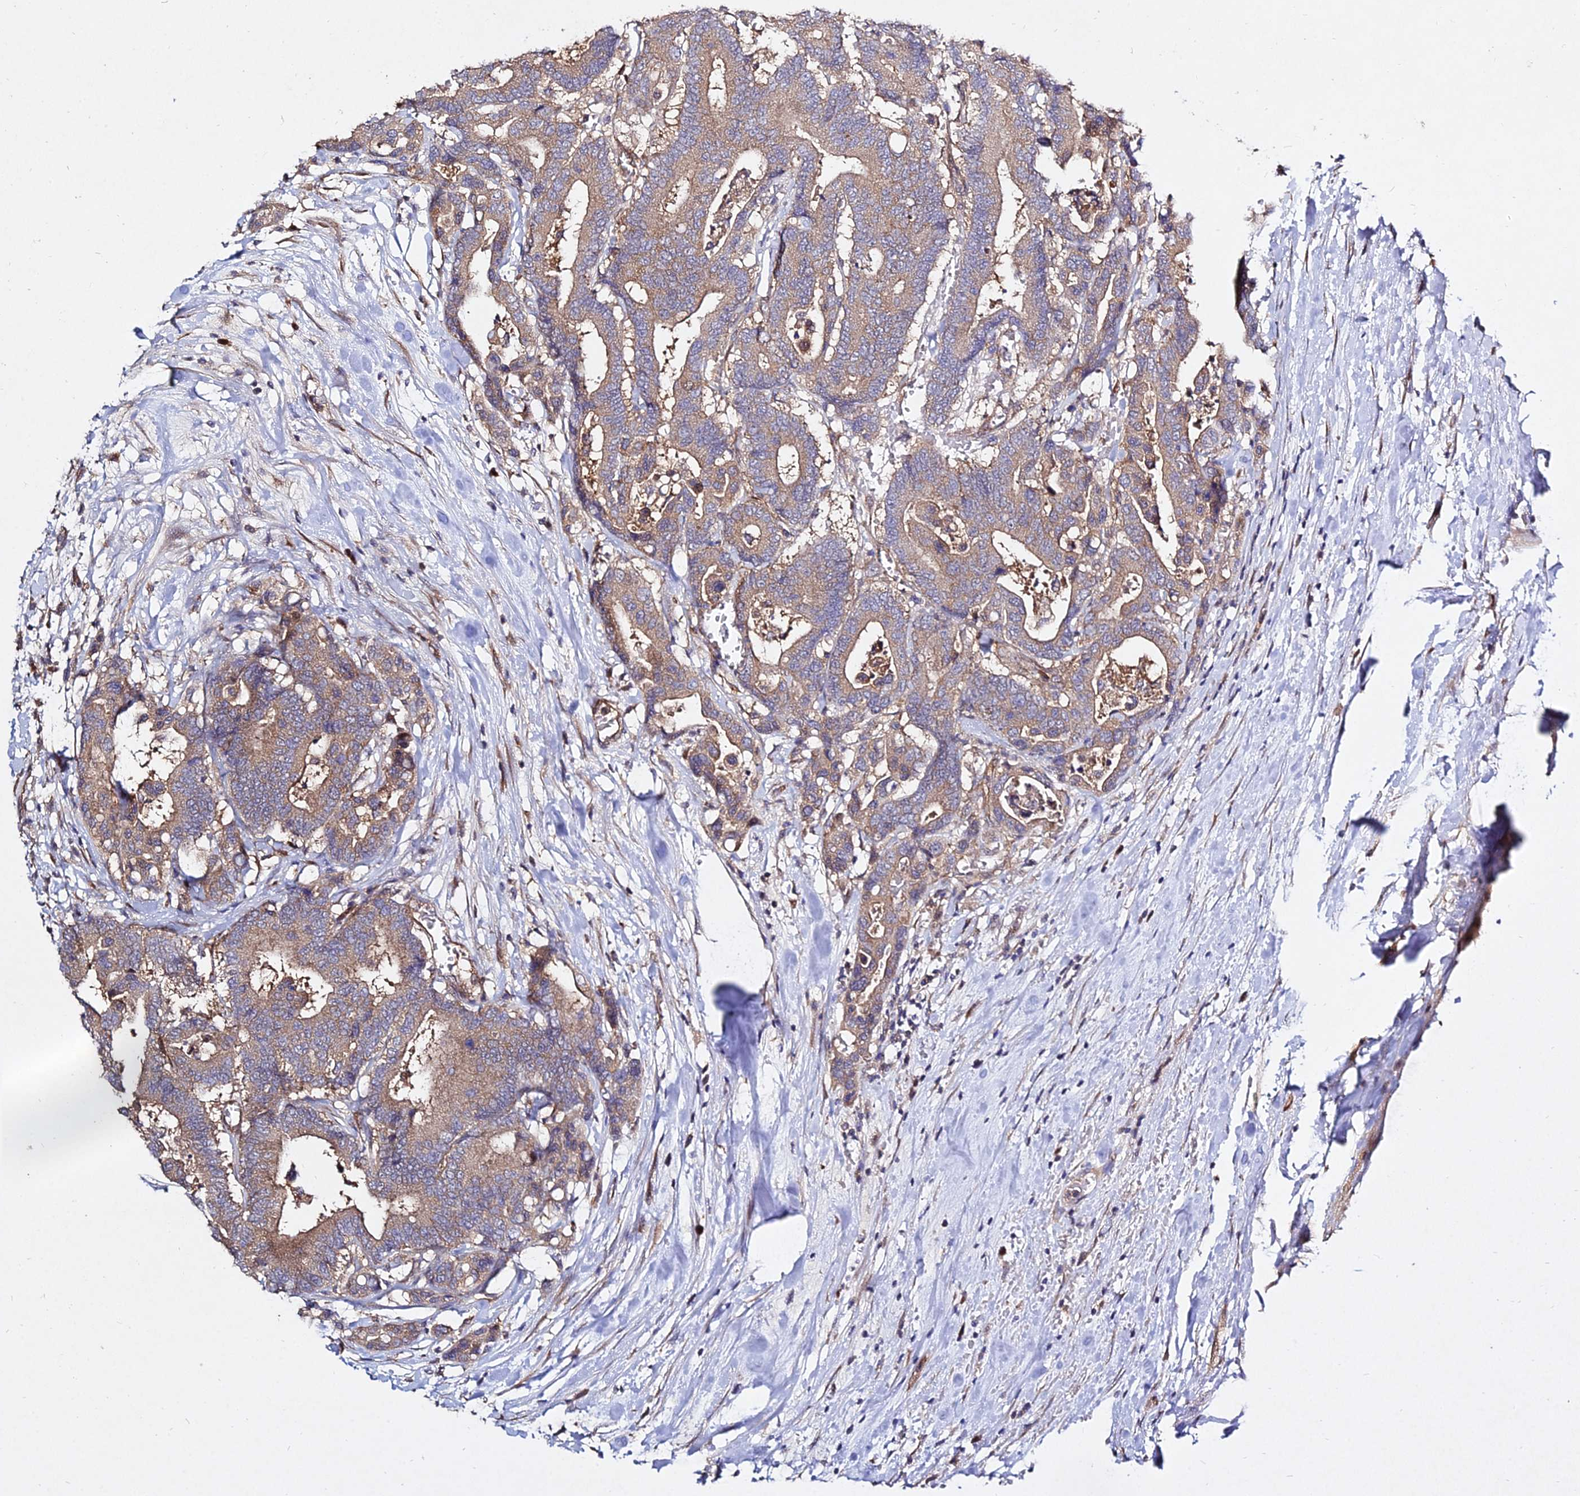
{"staining": {"intensity": "moderate", "quantity": ">75%", "location": "cytoplasmic/membranous"}, "tissue": "colorectal cancer", "cell_type": "Tumor cells", "image_type": "cancer", "snomed": [{"axis": "morphology", "description": "Normal tissue, NOS"}, {"axis": "morphology", "description": "Adenocarcinoma, NOS"}, {"axis": "topography", "description": "Colon"}], "caption": "Protein staining of colorectal cancer (adenocarcinoma) tissue demonstrates moderate cytoplasmic/membranous positivity in approximately >75% of tumor cells.", "gene": "GRTP1", "patient": {"sex": "male", "age": 82}}